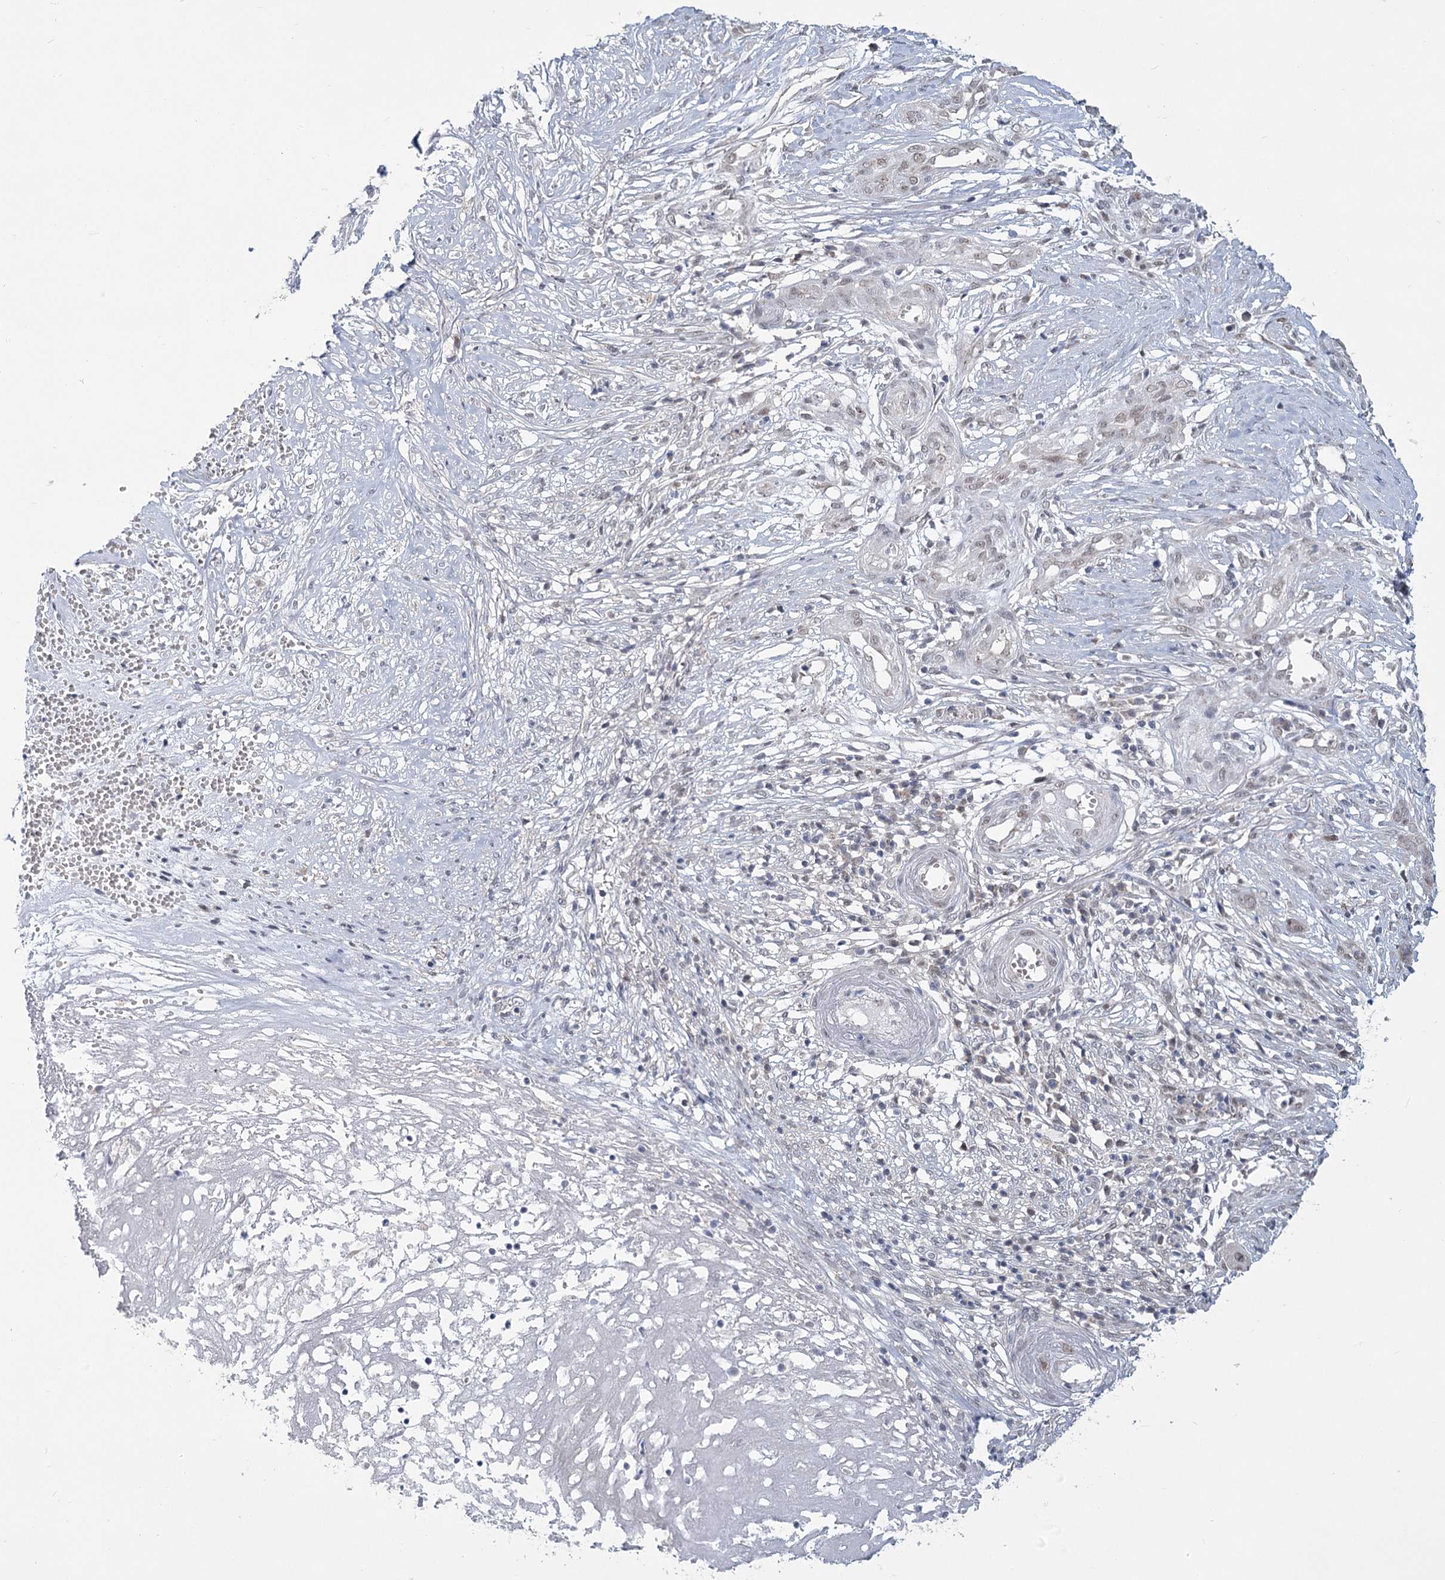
{"staining": {"intensity": "weak", "quantity": ">75%", "location": "nuclear"}, "tissue": "skin cancer", "cell_type": "Tumor cells", "image_type": "cancer", "snomed": [{"axis": "morphology", "description": "Basal cell carcinoma"}, {"axis": "topography", "description": "Skin"}], "caption": "Human skin cancer (basal cell carcinoma) stained with a protein marker reveals weak staining in tumor cells.", "gene": "MTG1", "patient": {"sex": "female", "age": 64}}